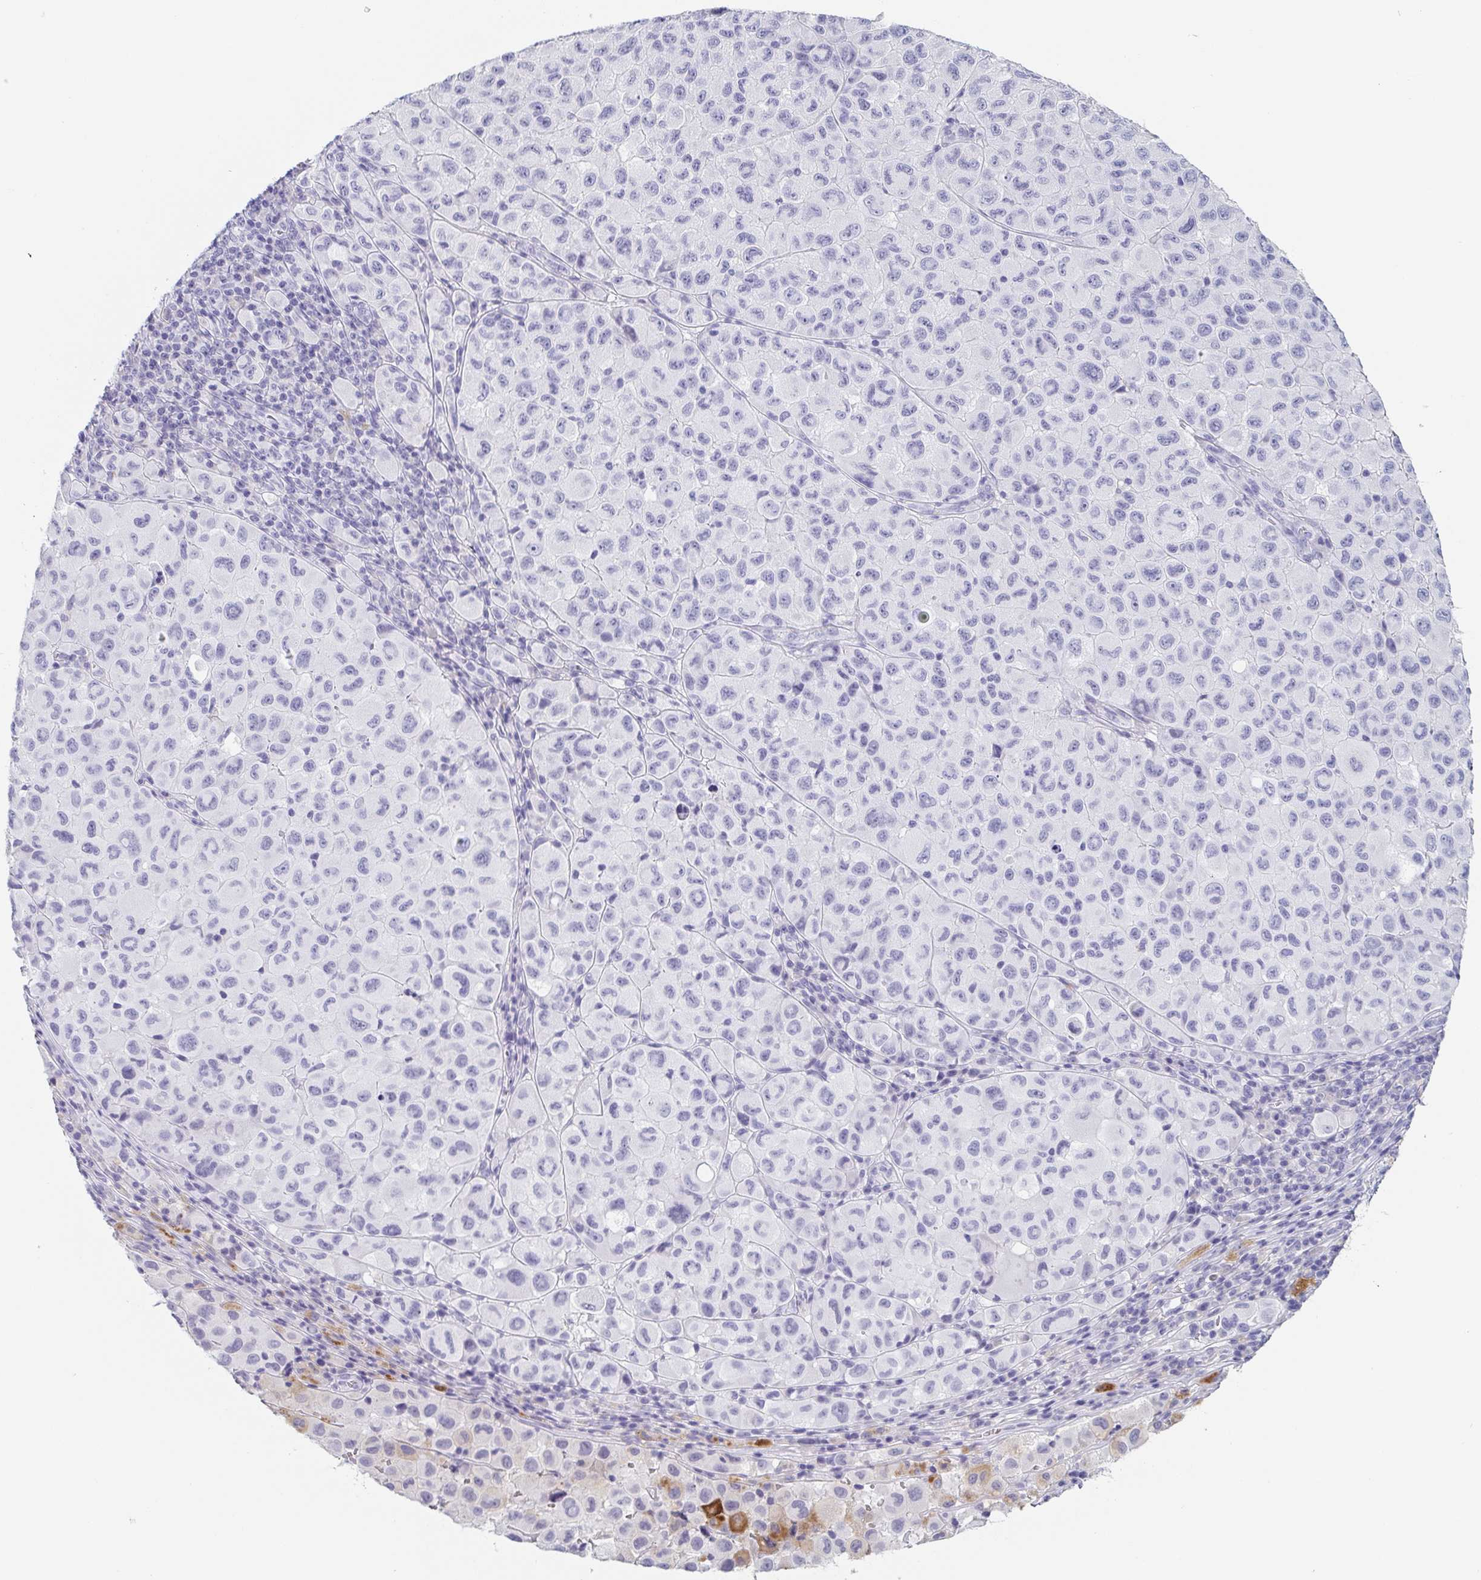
{"staining": {"intensity": "negative", "quantity": "none", "location": "none"}, "tissue": "melanoma", "cell_type": "Tumor cells", "image_type": "cancer", "snomed": [{"axis": "morphology", "description": "Malignant melanoma, NOS"}, {"axis": "topography", "description": "Skin"}], "caption": "Immunohistochemical staining of human malignant melanoma displays no significant expression in tumor cells.", "gene": "ITLN1", "patient": {"sex": "male", "age": 93}}